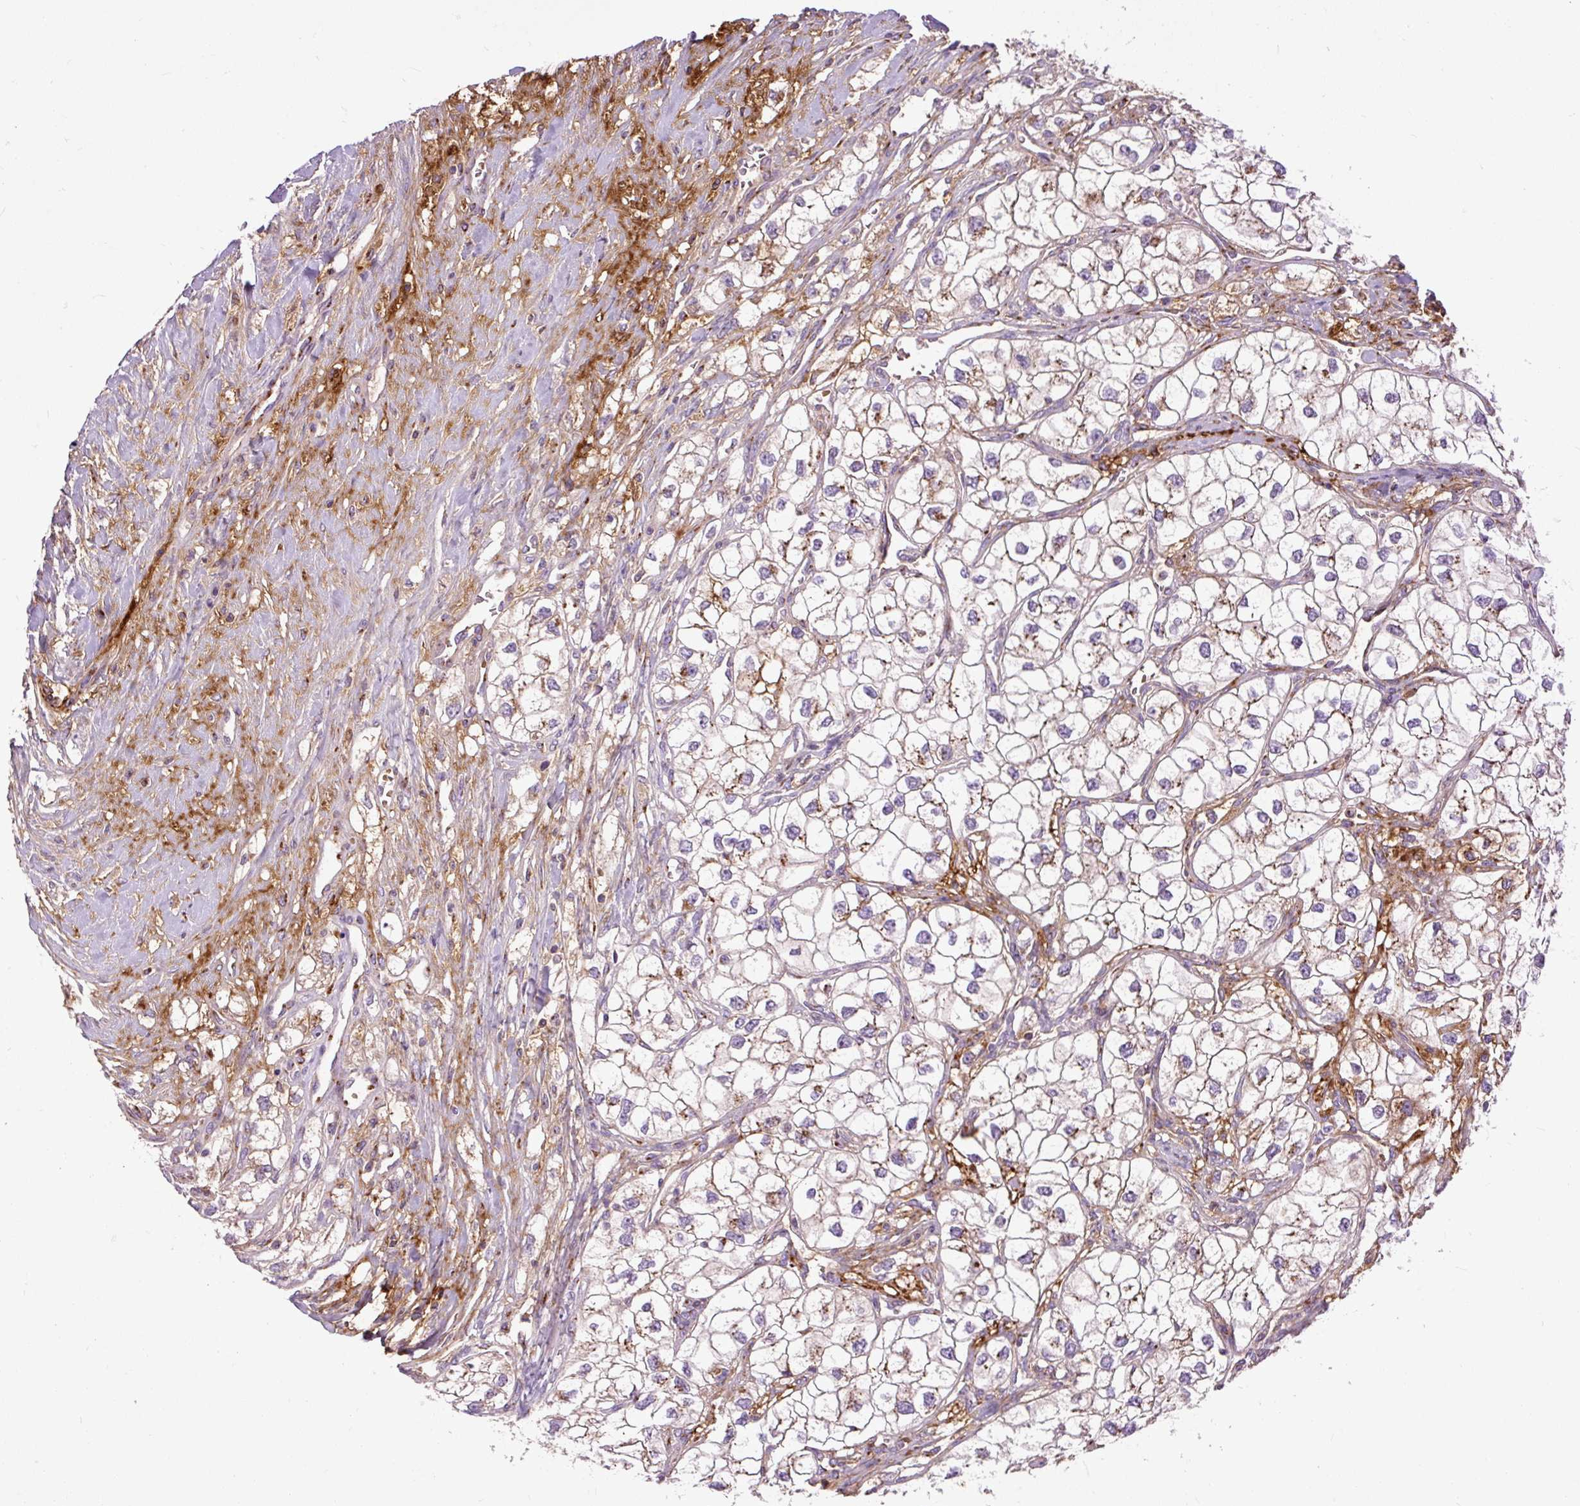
{"staining": {"intensity": "weak", "quantity": "<25%", "location": "cytoplasmic/membranous"}, "tissue": "renal cancer", "cell_type": "Tumor cells", "image_type": "cancer", "snomed": [{"axis": "morphology", "description": "Adenocarcinoma, NOS"}, {"axis": "topography", "description": "Kidney"}], "caption": "This is an immunohistochemistry (IHC) histopathology image of human renal adenocarcinoma. There is no staining in tumor cells.", "gene": "MSMP", "patient": {"sex": "male", "age": 59}}